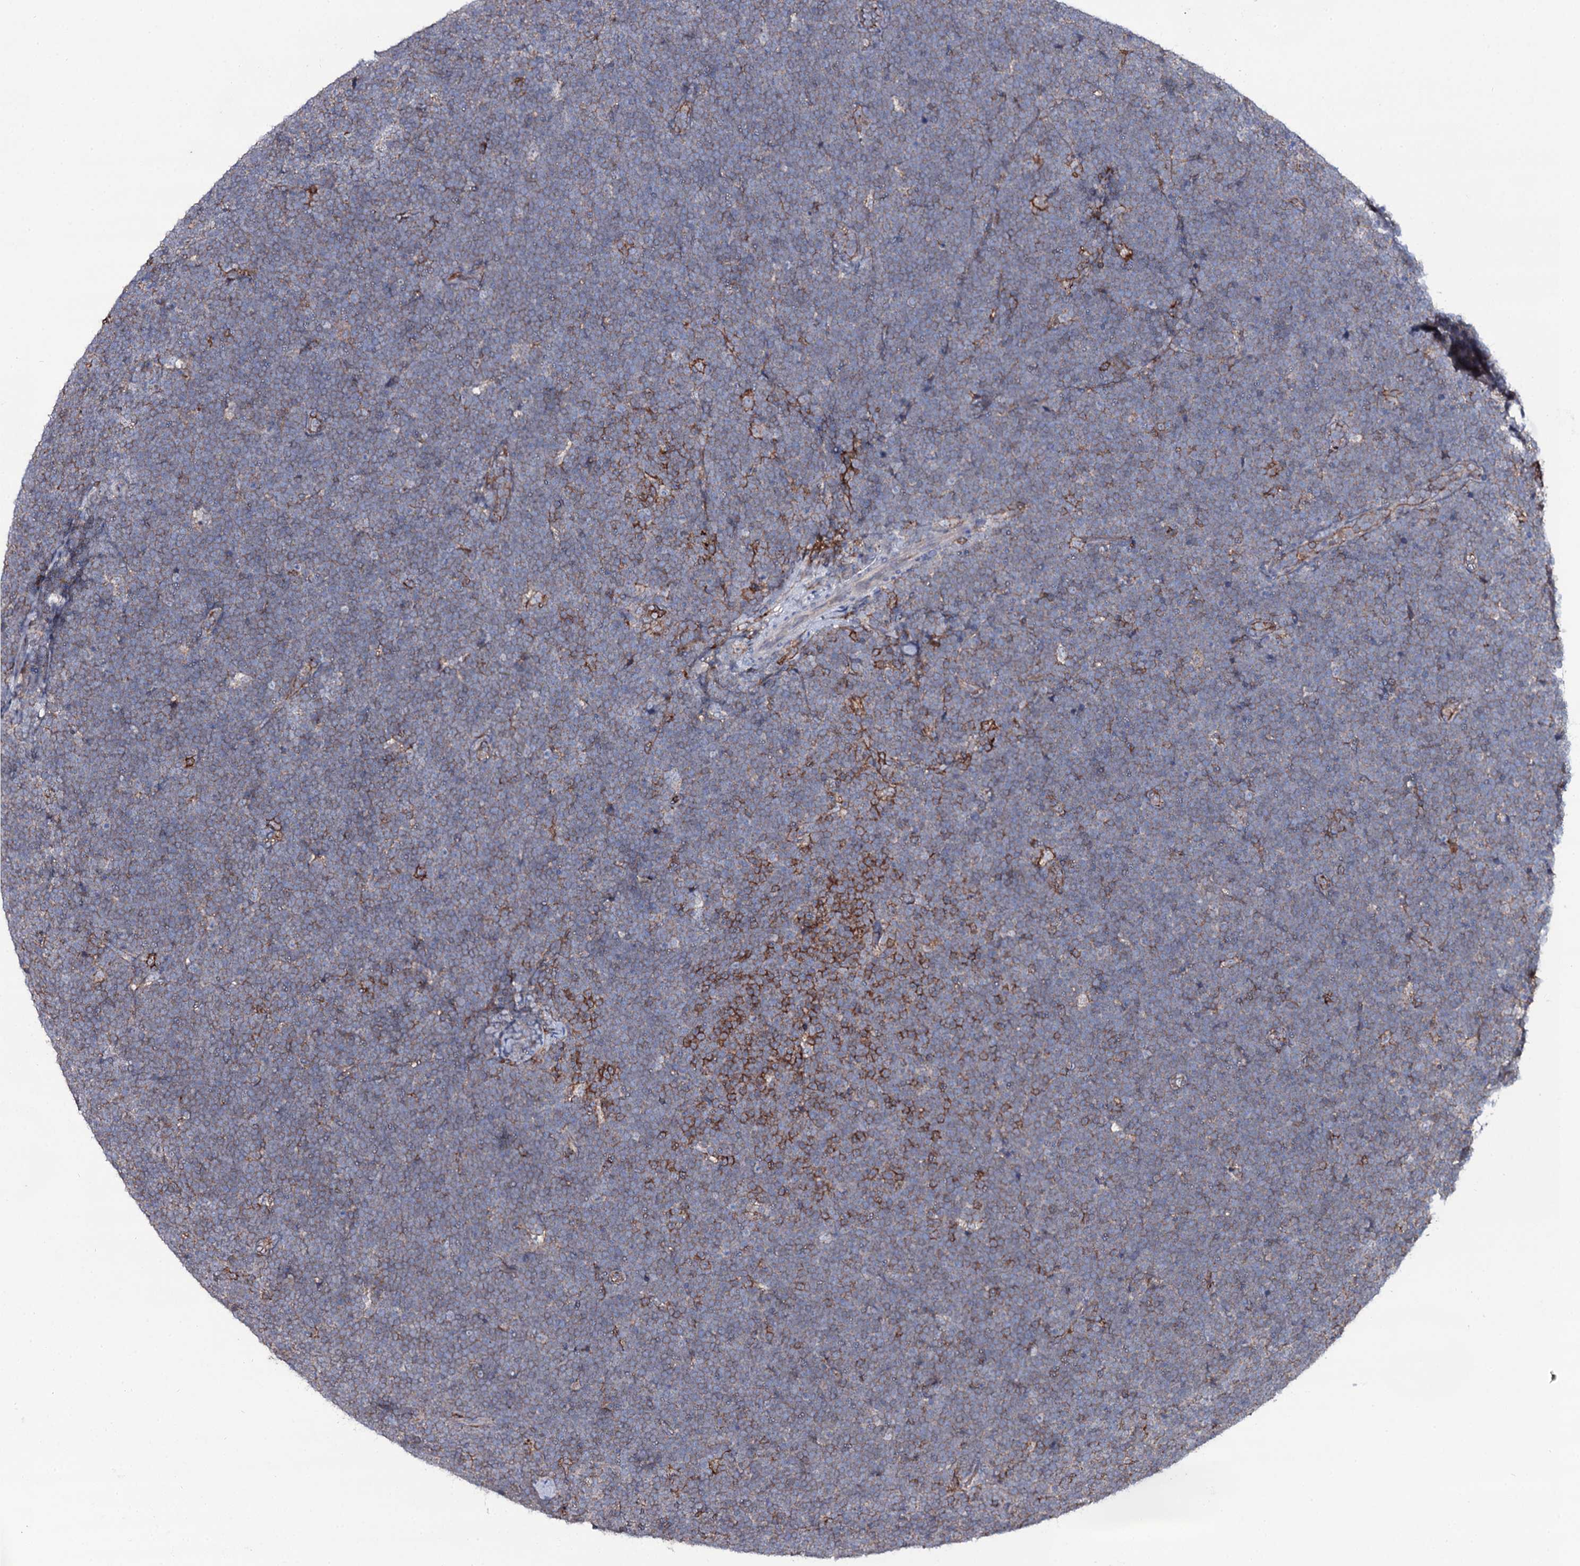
{"staining": {"intensity": "negative", "quantity": "none", "location": "none"}, "tissue": "lymphoma", "cell_type": "Tumor cells", "image_type": "cancer", "snomed": [{"axis": "morphology", "description": "Malignant lymphoma, non-Hodgkin's type, High grade"}, {"axis": "topography", "description": "Lymph node"}], "caption": "A histopathology image of high-grade malignant lymphoma, non-Hodgkin's type stained for a protein reveals no brown staining in tumor cells.", "gene": "SNAP23", "patient": {"sex": "male", "age": 13}}